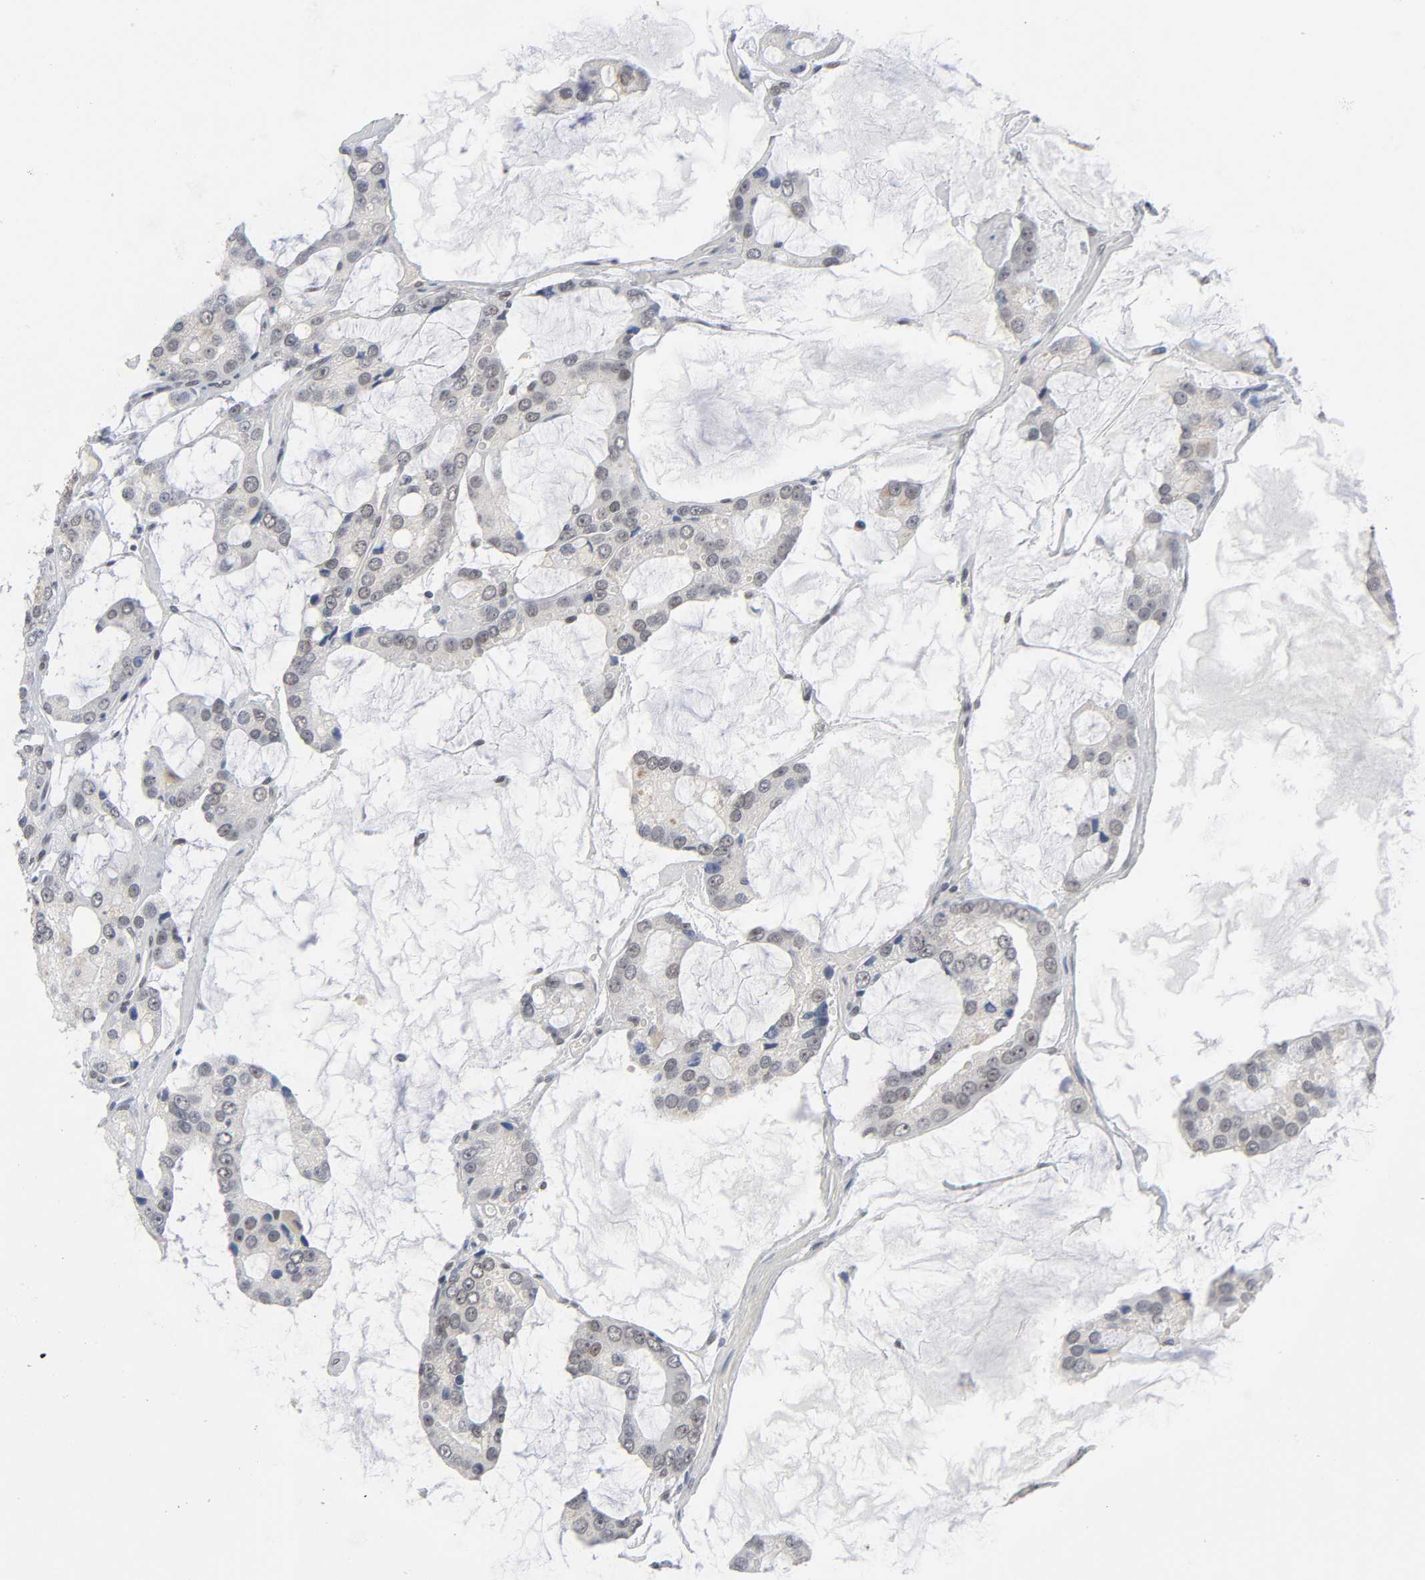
{"staining": {"intensity": "weak", "quantity": ">75%", "location": "cytoplasmic/membranous,nuclear"}, "tissue": "prostate cancer", "cell_type": "Tumor cells", "image_type": "cancer", "snomed": [{"axis": "morphology", "description": "Adenocarcinoma, High grade"}, {"axis": "topography", "description": "Prostate"}], "caption": "Adenocarcinoma (high-grade) (prostate) stained for a protein (brown) demonstrates weak cytoplasmic/membranous and nuclear positive staining in approximately >75% of tumor cells.", "gene": "ZNF384", "patient": {"sex": "male", "age": 67}}